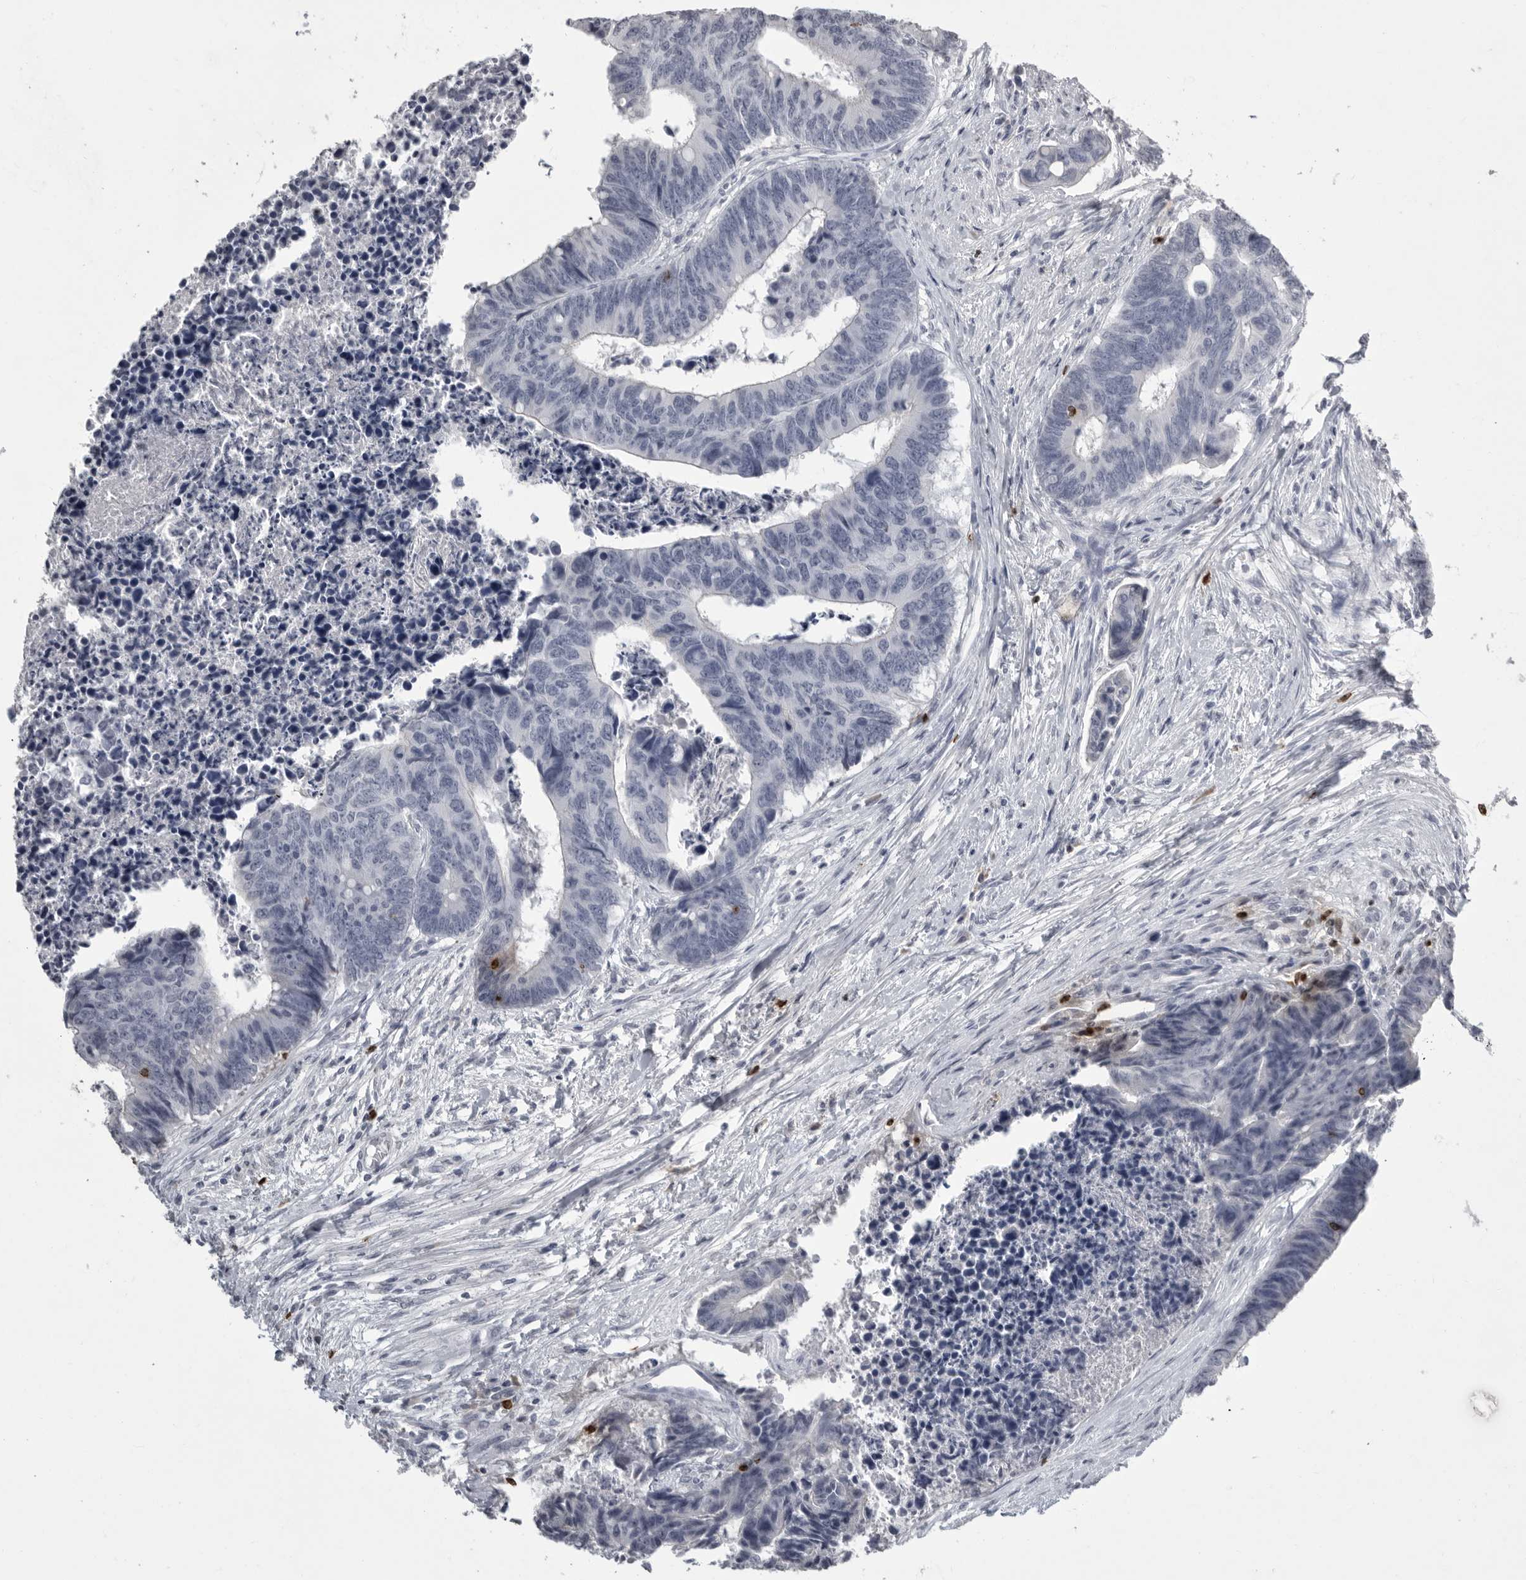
{"staining": {"intensity": "negative", "quantity": "none", "location": "none"}, "tissue": "colorectal cancer", "cell_type": "Tumor cells", "image_type": "cancer", "snomed": [{"axis": "morphology", "description": "Adenocarcinoma, NOS"}, {"axis": "topography", "description": "Rectum"}], "caption": "The photomicrograph reveals no significant expression in tumor cells of colorectal adenocarcinoma. (Brightfield microscopy of DAB (3,3'-diaminobenzidine) immunohistochemistry at high magnification).", "gene": "GNLY", "patient": {"sex": "male", "age": 84}}